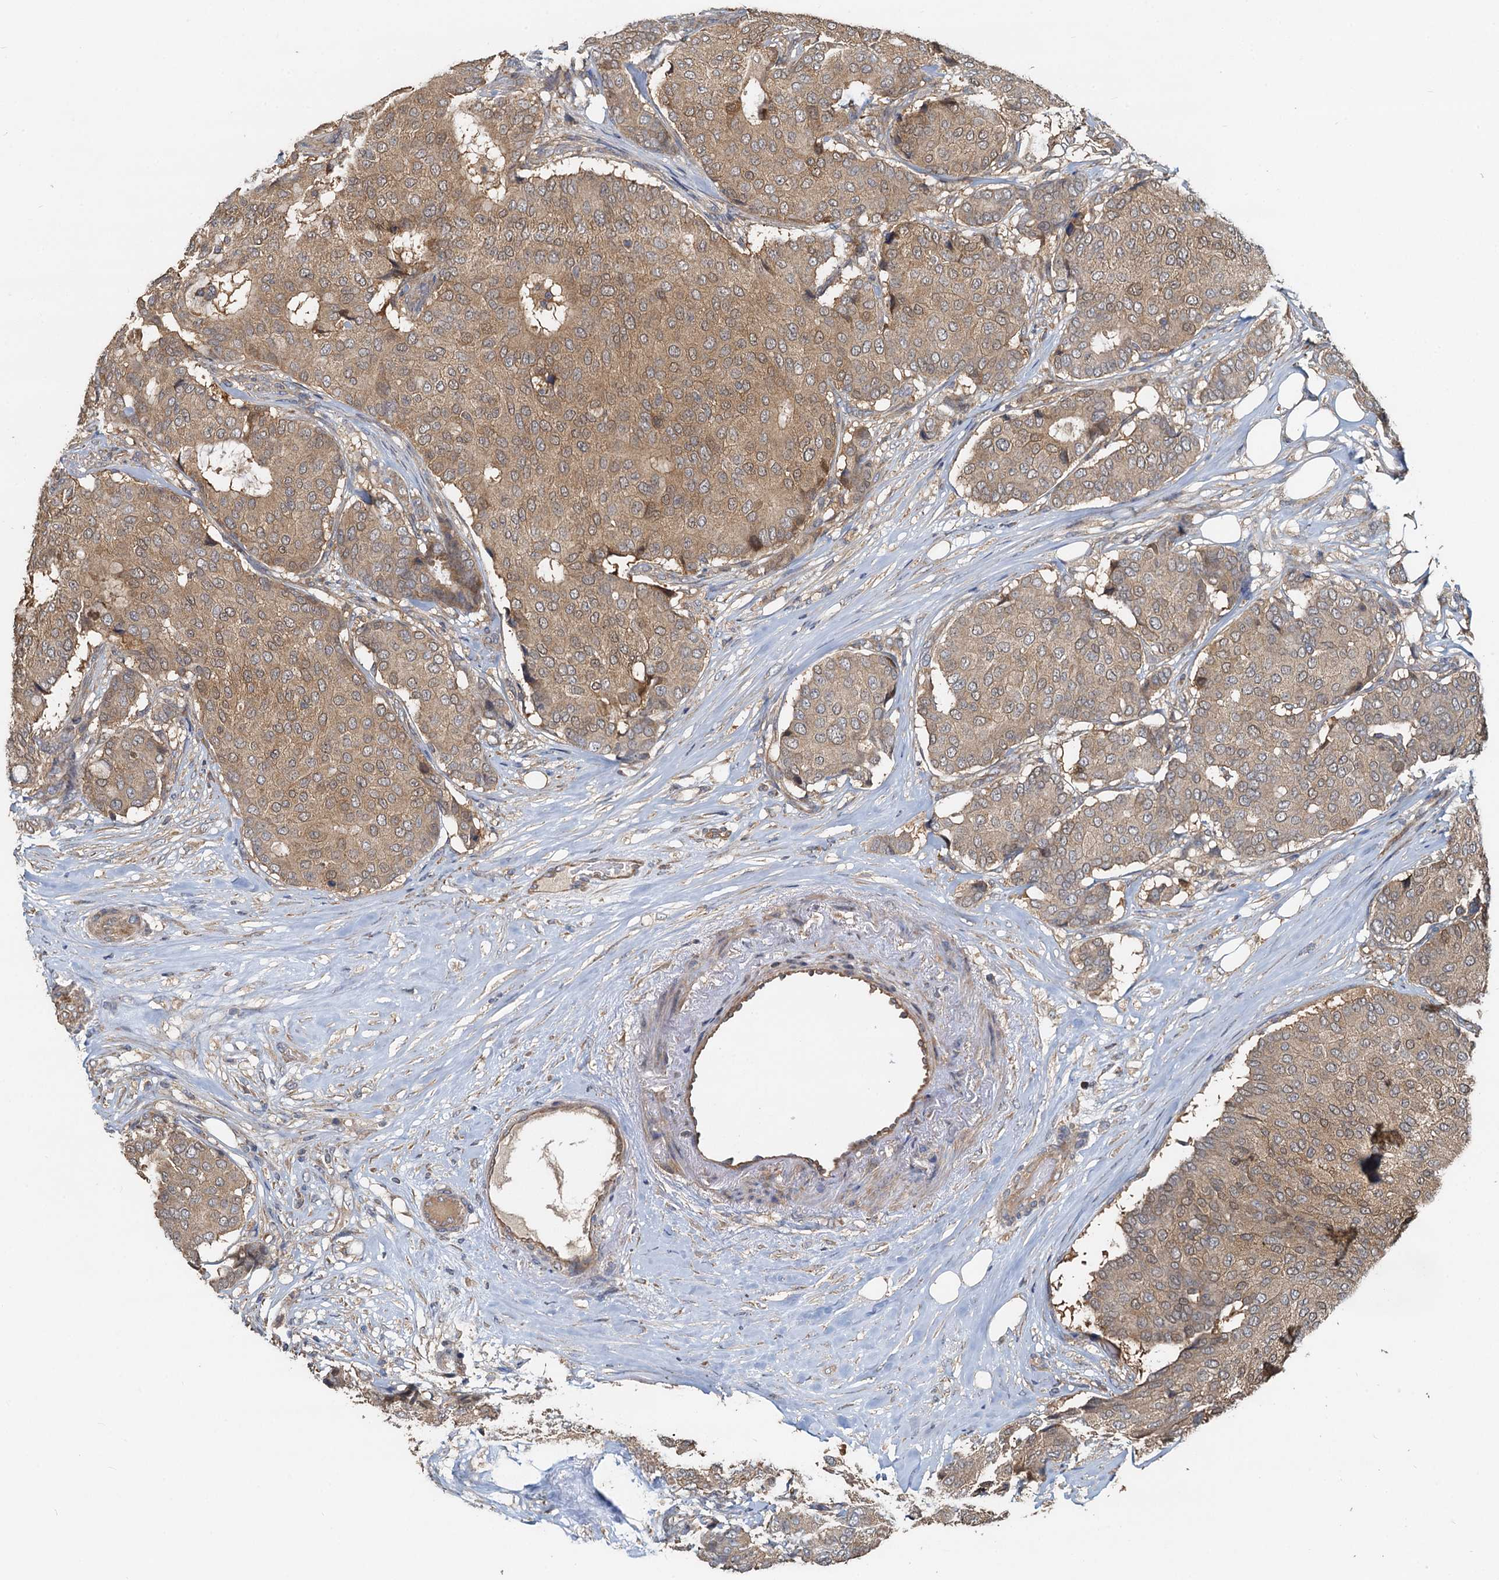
{"staining": {"intensity": "moderate", "quantity": "25%-75%", "location": "cytoplasmic/membranous"}, "tissue": "breast cancer", "cell_type": "Tumor cells", "image_type": "cancer", "snomed": [{"axis": "morphology", "description": "Duct carcinoma"}, {"axis": "topography", "description": "Breast"}], "caption": "Breast infiltrating ductal carcinoma stained with a protein marker shows moderate staining in tumor cells.", "gene": "HYI", "patient": {"sex": "female", "age": 75}}